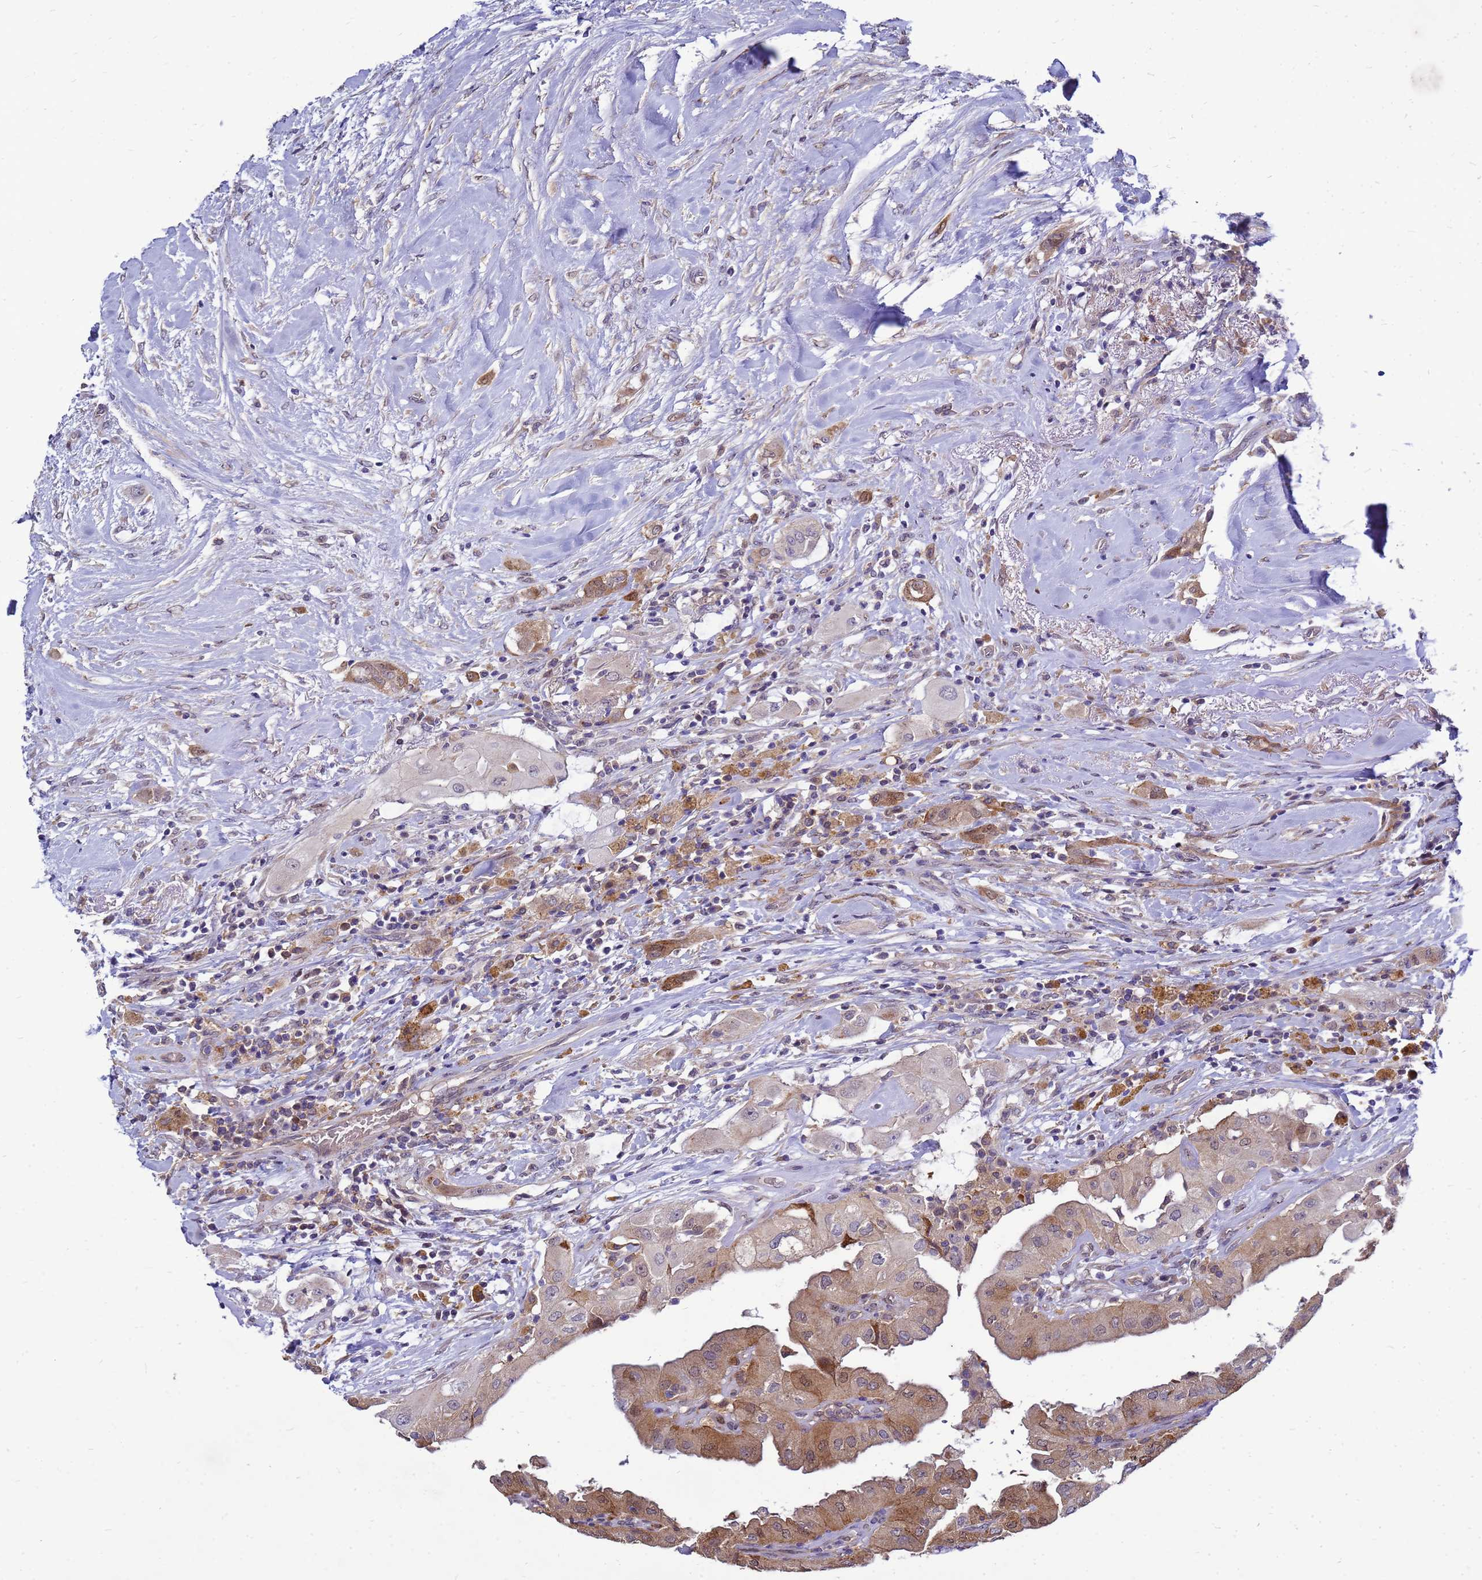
{"staining": {"intensity": "moderate", "quantity": "25%-75%", "location": "cytoplasmic/membranous,nuclear"}, "tissue": "thyroid cancer", "cell_type": "Tumor cells", "image_type": "cancer", "snomed": [{"axis": "morphology", "description": "Papillary adenocarcinoma, NOS"}, {"axis": "topography", "description": "Thyroid gland"}], "caption": "DAB (3,3'-diaminobenzidine) immunohistochemical staining of human thyroid papillary adenocarcinoma shows moderate cytoplasmic/membranous and nuclear protein positivity in about 25%-75% of tumor cells.", "gene": "EIF4EBP3", "patient": {"sex": "female", "age": 59}}